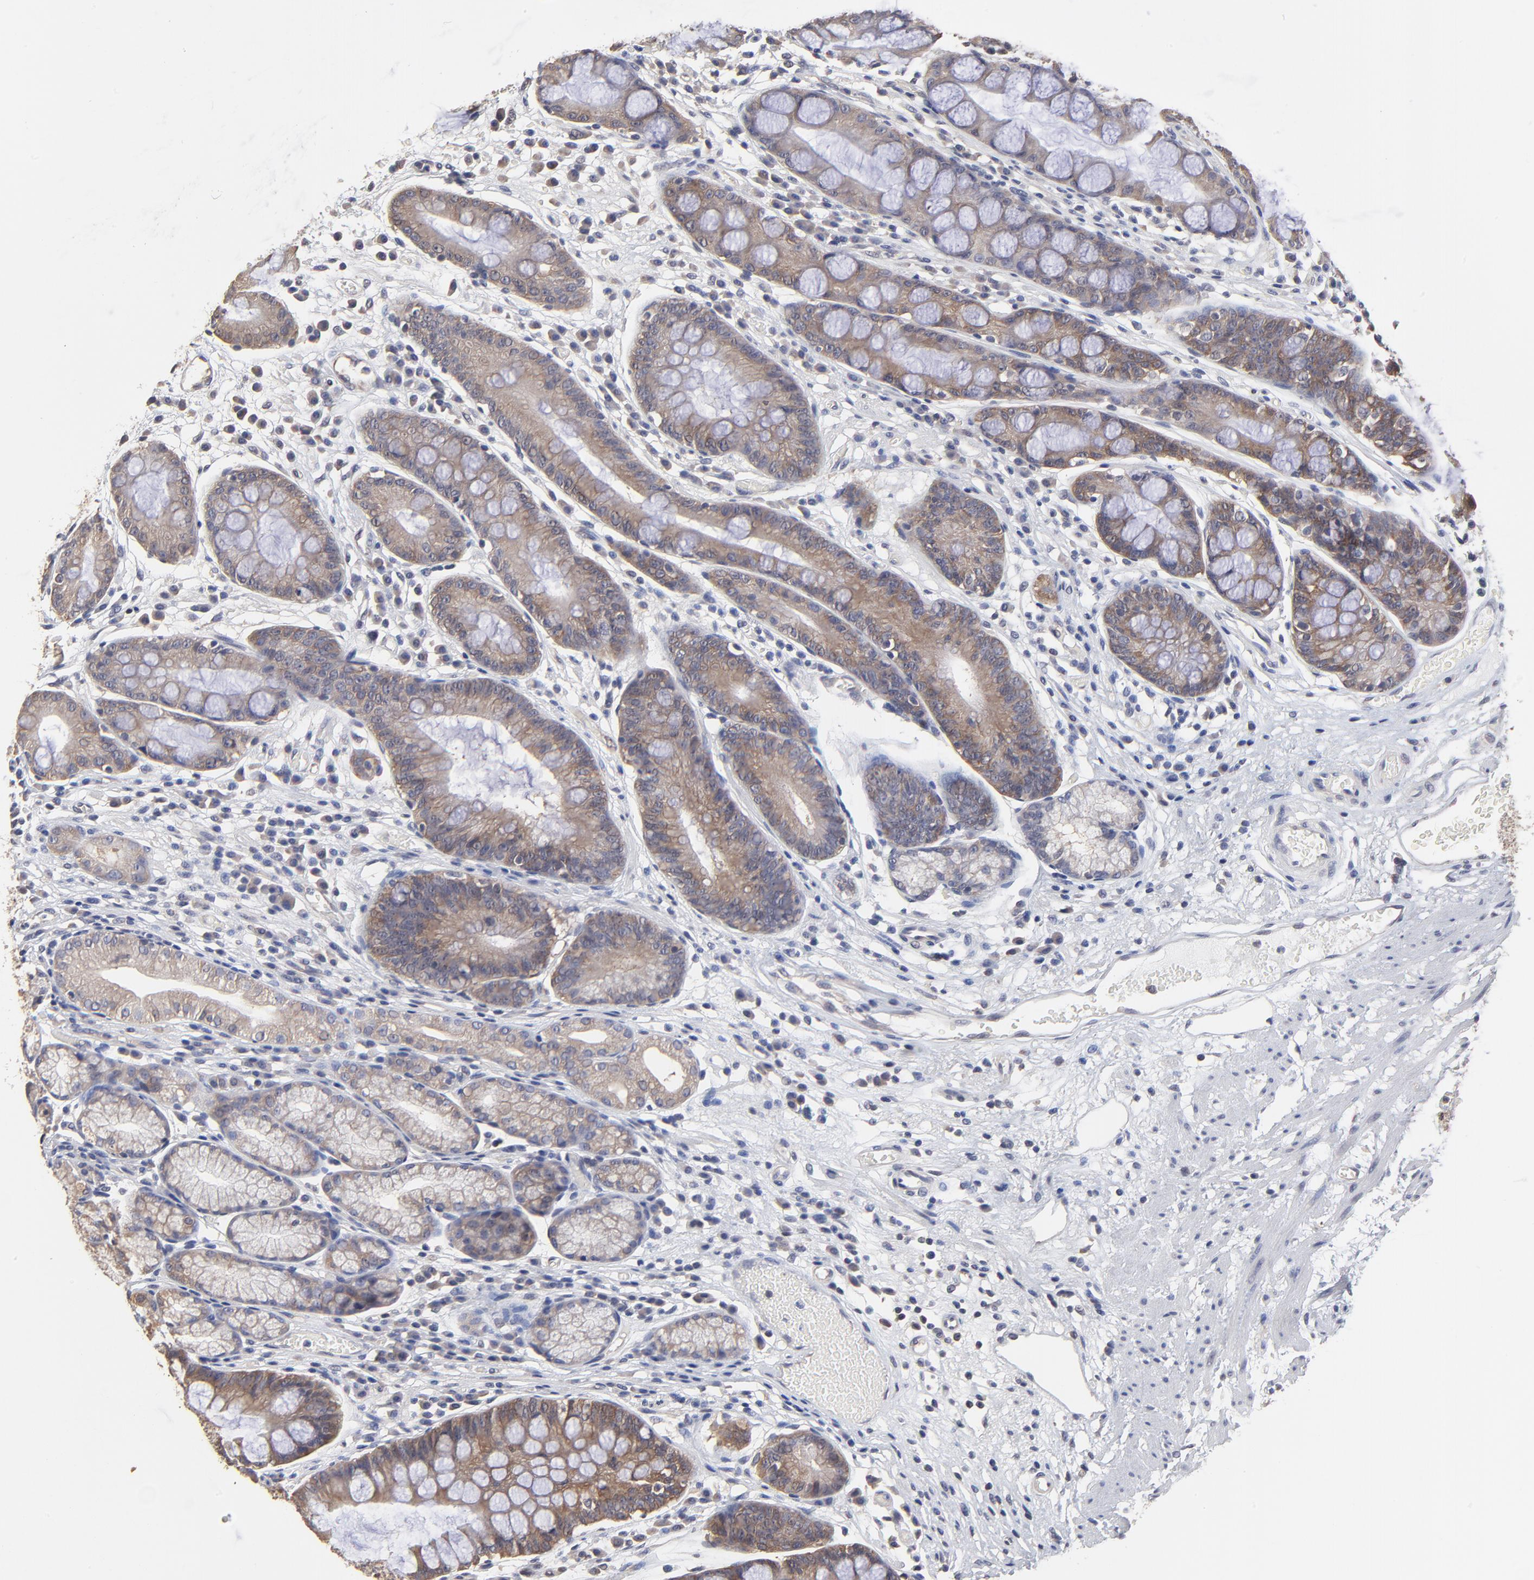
{"staining": {"intensity": "strong", "quantity": "25%-75%", "location": "cytoplasmic/membranous"}, "tissue": "stomach", "cell_type": "Glandular cells", "image_type": "normal", "snomed": [{"axis": "morphology", "description": "Normal tissue, NOS"}, {"axis": "morphology", "description": "Inflammation, NOS"}, {"axis": "topography", "description": "Stomach, lower"}], "caption": "A brown stain labels strong cytoplasmic/membranous expression of a protein in glandular cells of unremarkable human stomach. Using DAB (3,3'-diaminobenzidine) (brown) and hematoxylin (blue) stains, captured at high magnification using brightfield microscopy.", "gene": "CCT2", "patient": {"sex": "male", "age": 59}}